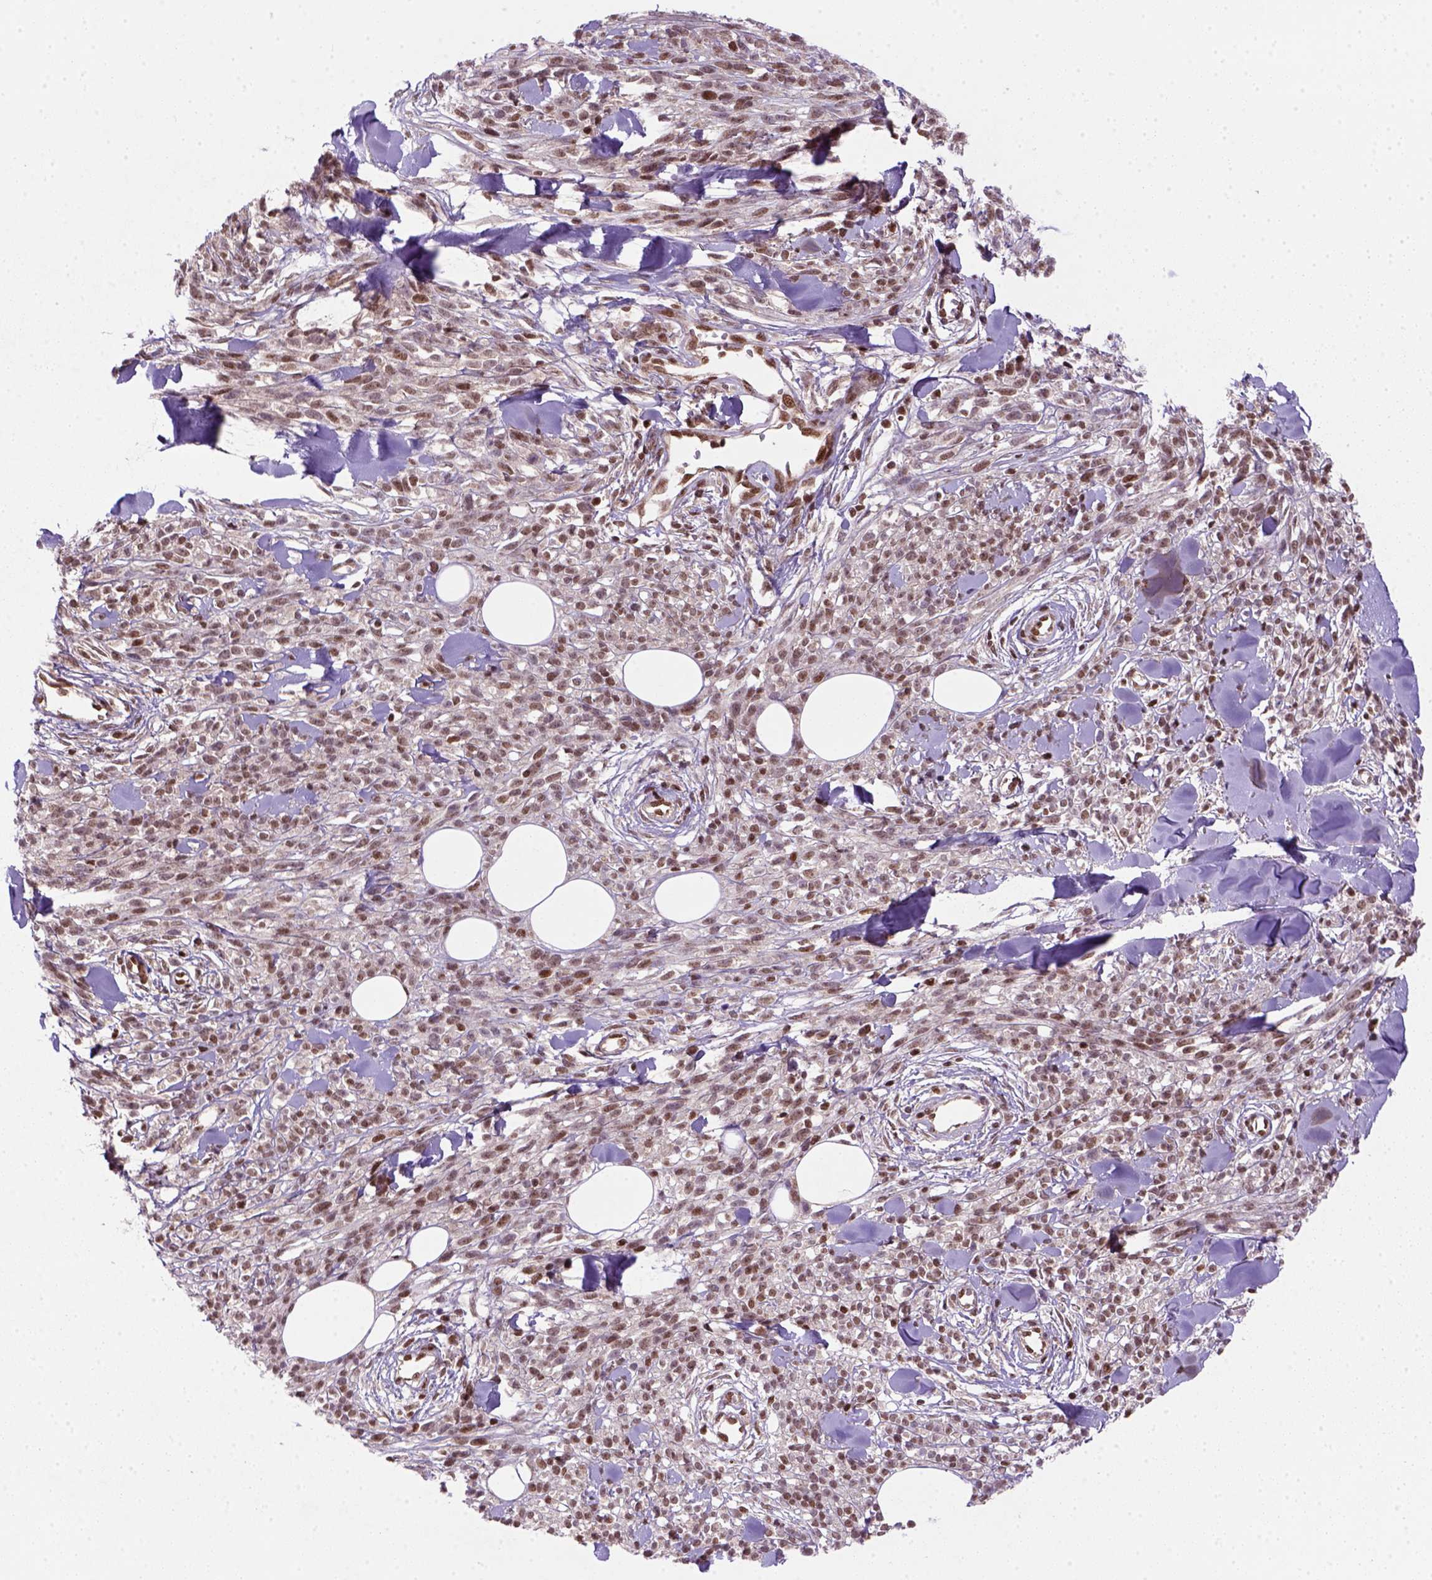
{"staining": {"intensity": "moderate", "quantity": ">75%", "location": "nuclear"}, "tissue": "melanoma", "cell_type": "Tumor cells", "image_type": "cancer", "snomed": [{"axis": "morphology", "description": "Malignant melanoma, NOS"}, {"axis": "topography", "description": "Skin"}, {"axis": "topography", "description": "Skin of trunk"}], "caption": "The micrograph reveals immunohistochemical staining of melanoma. There is moderate nuclear staining is appreciated in about >75% of tumor cells.", "gene": "MGMT", "patient": {"sex": "male", "age": 74}}